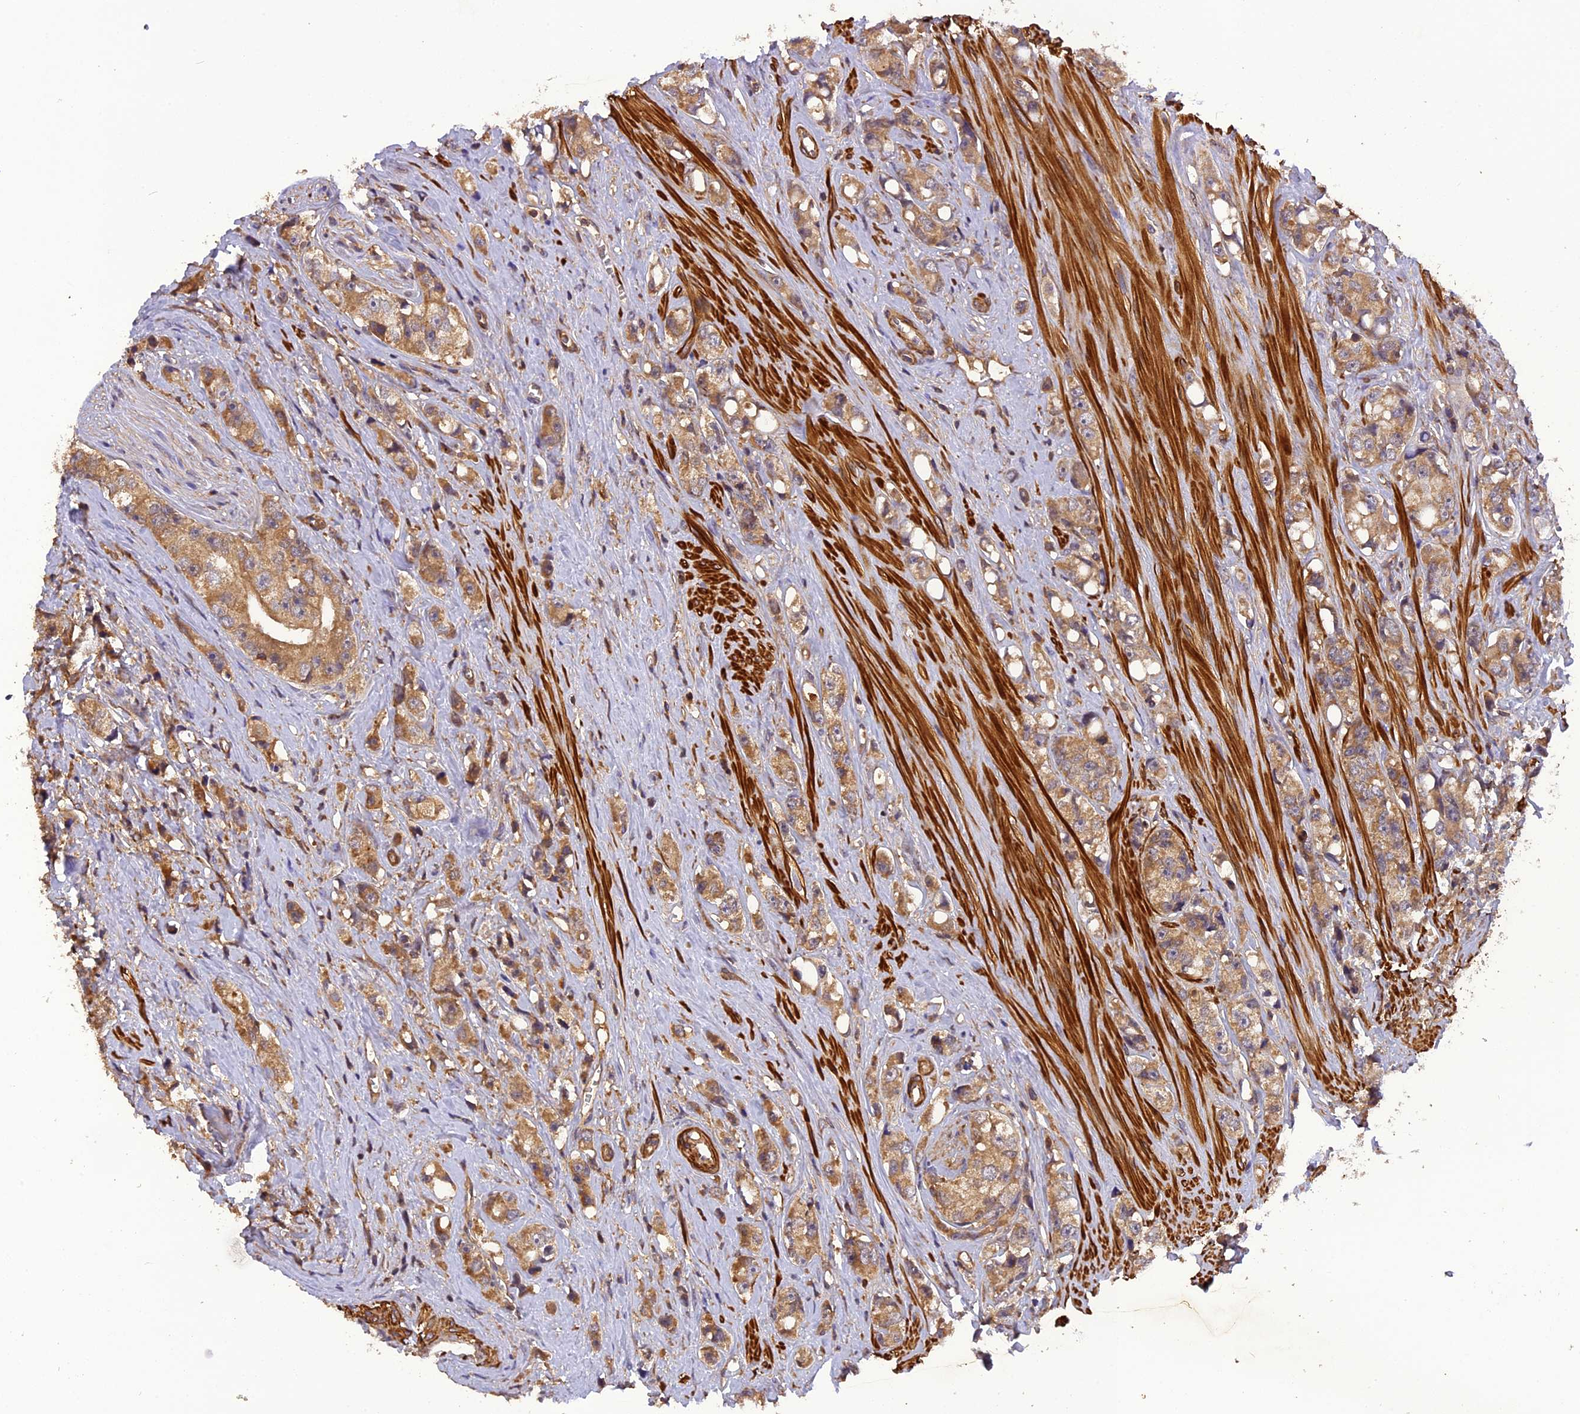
{"staining": {"intensity": "moderate", "quantity": ">75%", "location": "cytoplasmic/membranous"}, "tissue": "prostate cancer", "cell_type": "Tumor cells", "image_type": "cancer", "snomed": [{"axis": "morphology", "description": "Adenocarcinoma, High grade"}, {"axis": "topography", "description": "Prostate"}], "caption": "A micrograph of prostate cancer (adenocarcinoma (high-grade)) stained for a protein displays moderate cytoplasmic/membranous brown staining in tumor cells. Using DAB (3,3'-diaminobenzidine) (brown) and hematoxylin (blue) stains, captured at high magnification using brightfield microscopy.", "gene": "STOML1", "patient": {"sex": "male", "age": 74}}